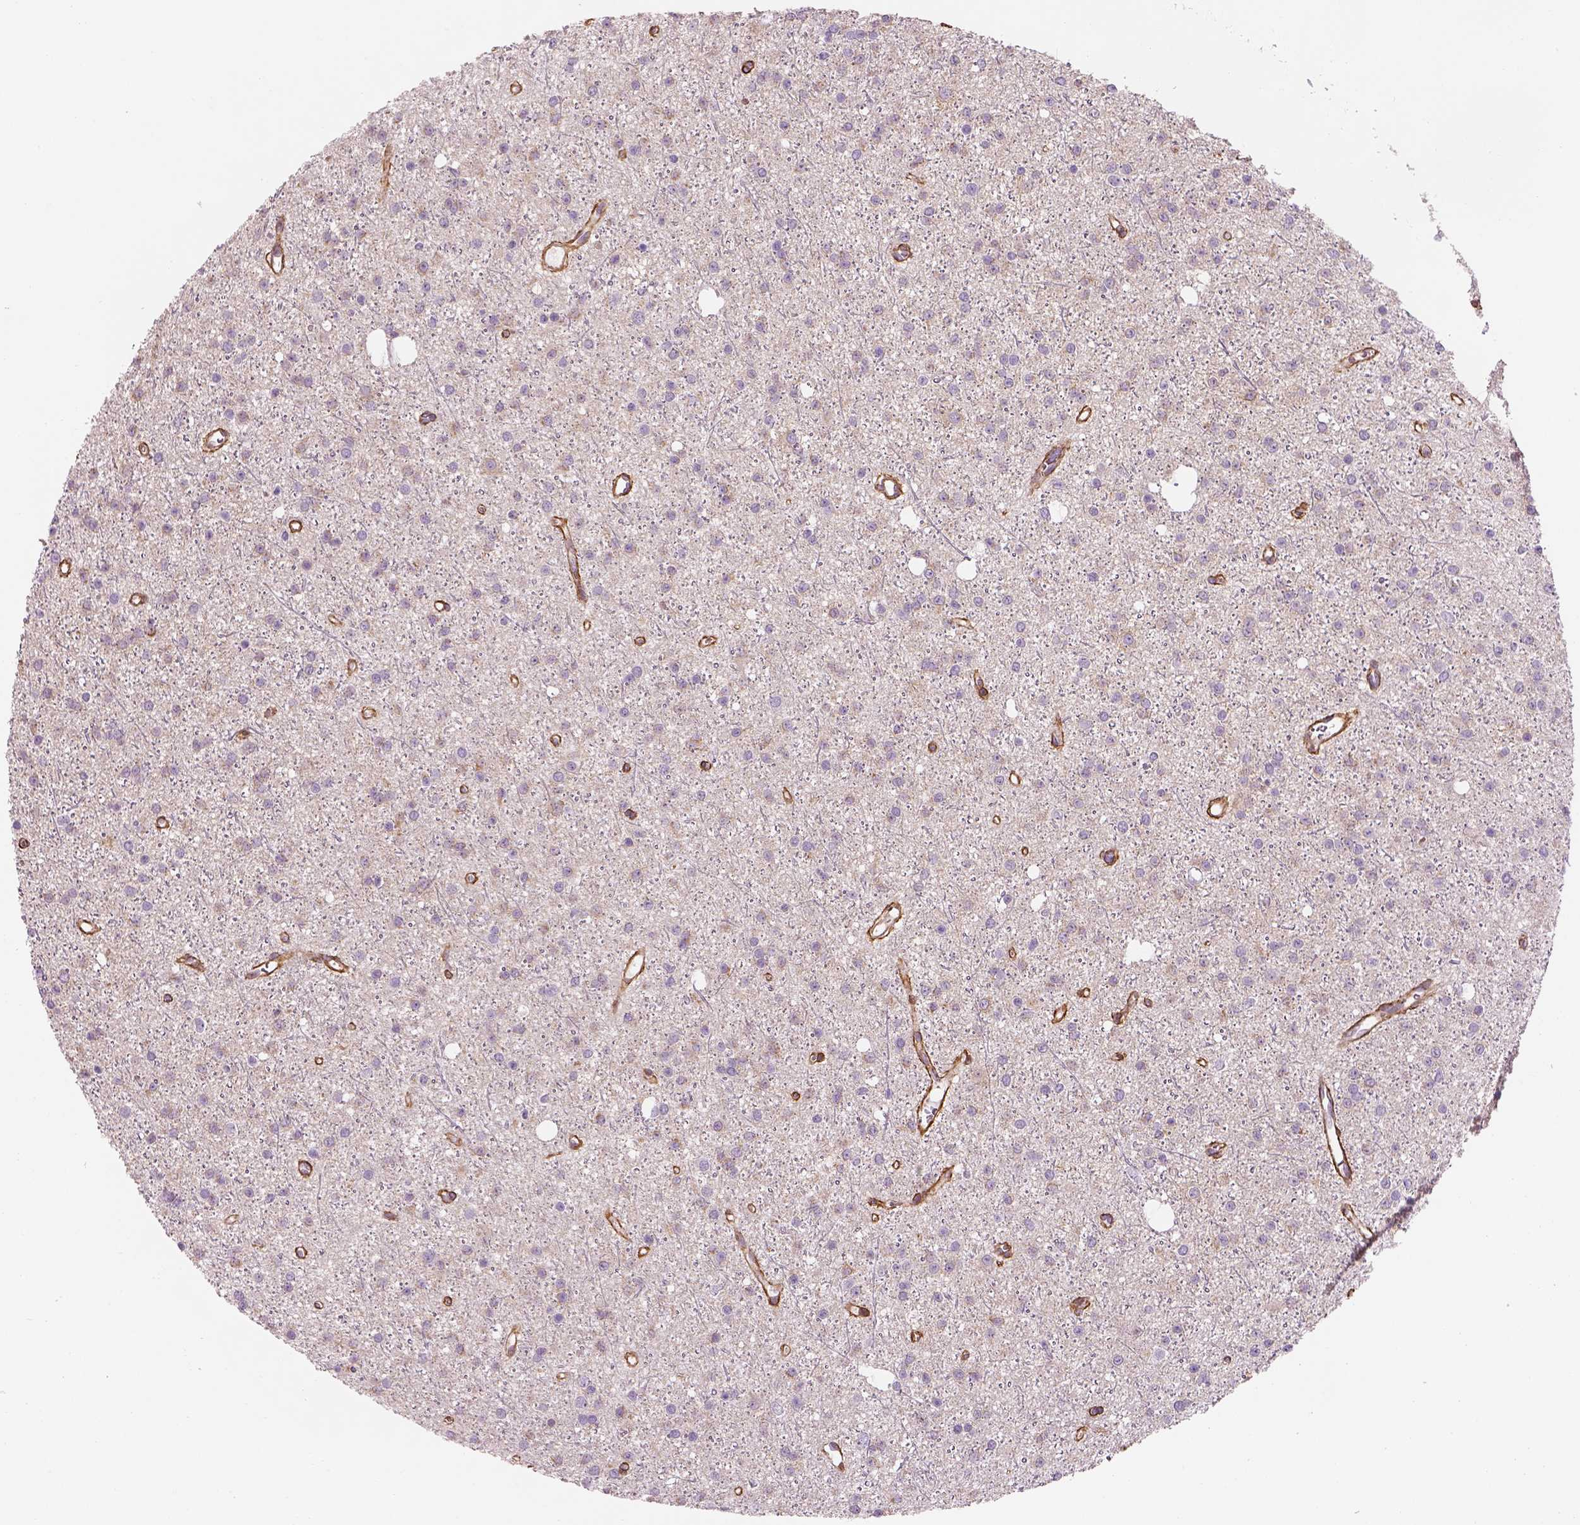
{"staining": {"intensity": "weak", "quantity": "<25%", "location": "cytoplasmic/membranous"}, "tissue": "glioma", "cell_type": "Tumor cells", "image_type": "cancer", "snomed": [{"axis": "morphology", "description": "Glioma, malignant, Low grade"}, {"axis": "topography", "description": "Brain"}], "caption": "Malignant low-grade glioma was stained to show a protein in brown. There is no significant positivity in tumor cells. (DAB IHC, high magnification).", "gene": "IFT52", "patient": {"sex": "male", "age": 27}}